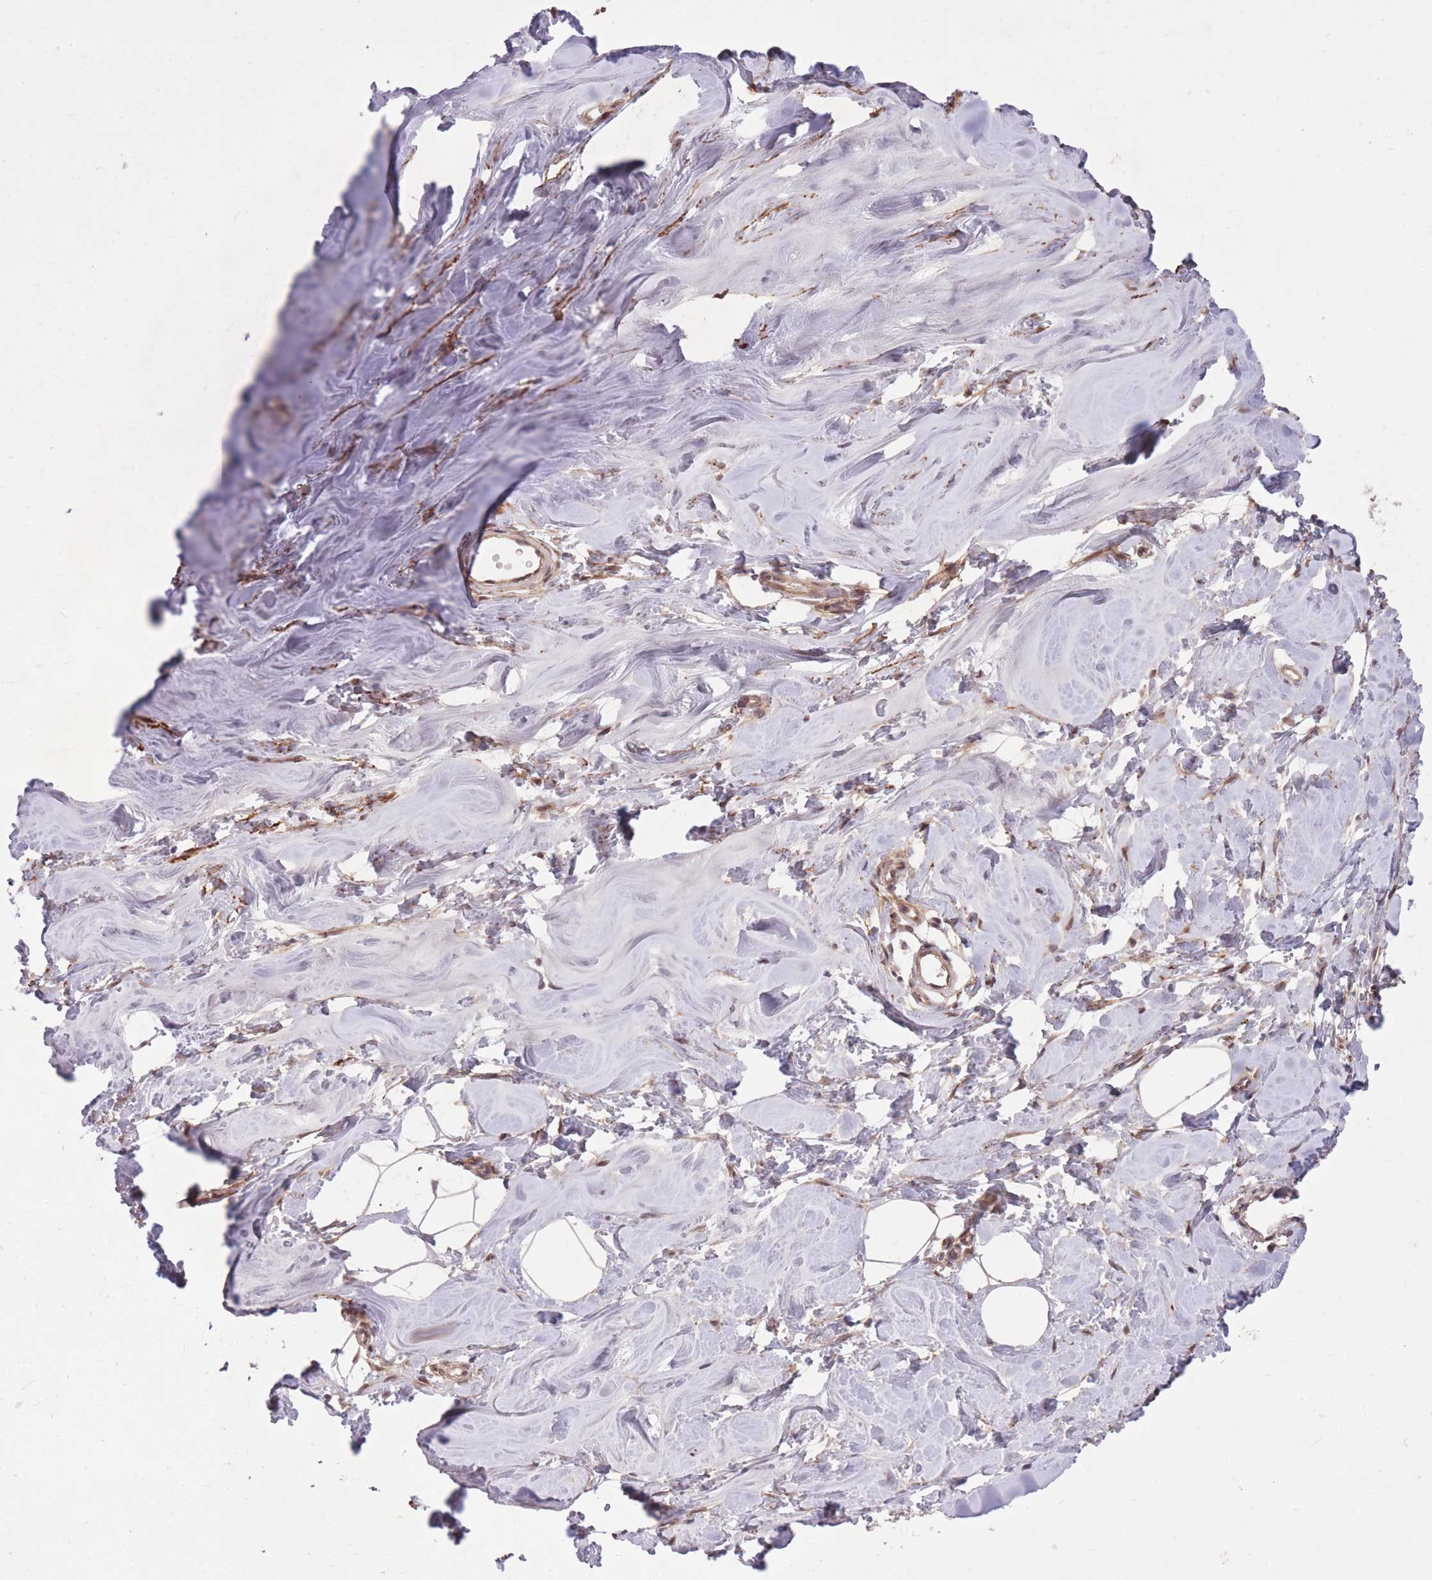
{"staining": {"intensity": "moderate", "quantity": "<25%", "location": "cytoplasmic/membranous"}, "tissue": "breast", "cell_type": "Adipocytes", "image_type": "normal", "snomed": [{"axis": "morphology", "description": "Normal tissue, NOS"}, {"axis": "topography", "description": "Breast"}], "caption": "Unremarkable breast shows moderate cytoplasmic/membranous positivity in about <25% of adipocytes (DAB IHC, brown staining for protein, blue staining for nuclei)..", "gene": "ZNF391", "patient": {"sex": "female", "age": 25}}